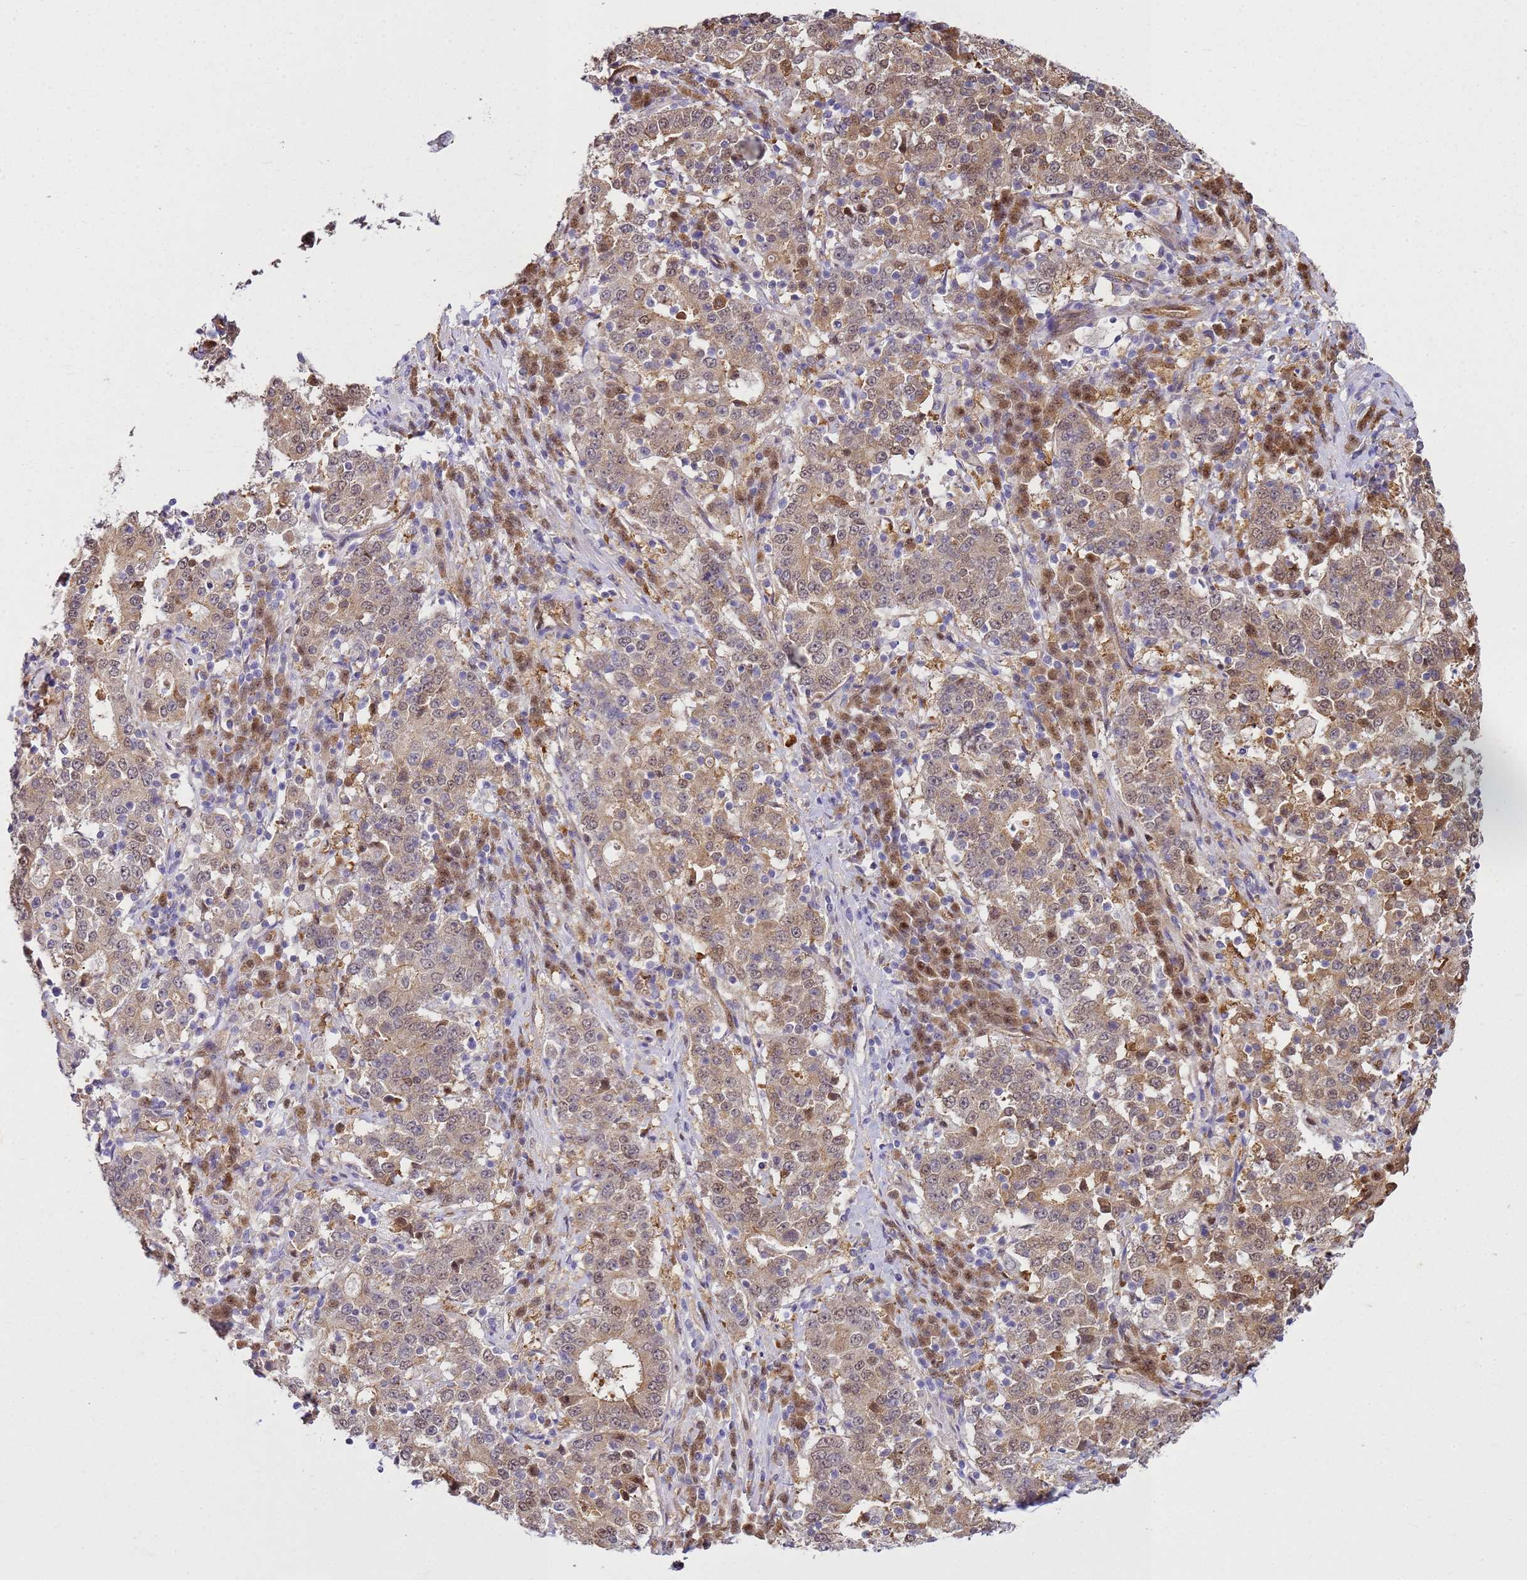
{"staining": {"intensity": "weak", "quantity": ">75%", "location": "cytoplasmic/membranous,nuclear"}, "tissue": "stomach cancer", "cell_type": "Tumor cells", "image_type": "cancer", "snomed": [{"axis": "morphology", "description": "Adenocarcinoma, NOS"}, {"axis": "topography", "description": "Stomach"}], "caption": "About >75% of tumor cells in stomach cancer (adenocarcinoma) reveal weak cytoplasmic/membranous and nuclear protein expression as visualized by brown immunohistochemical staining.", "gene": "YWHAE", "patient": {"sex": "male", "age": 59}}